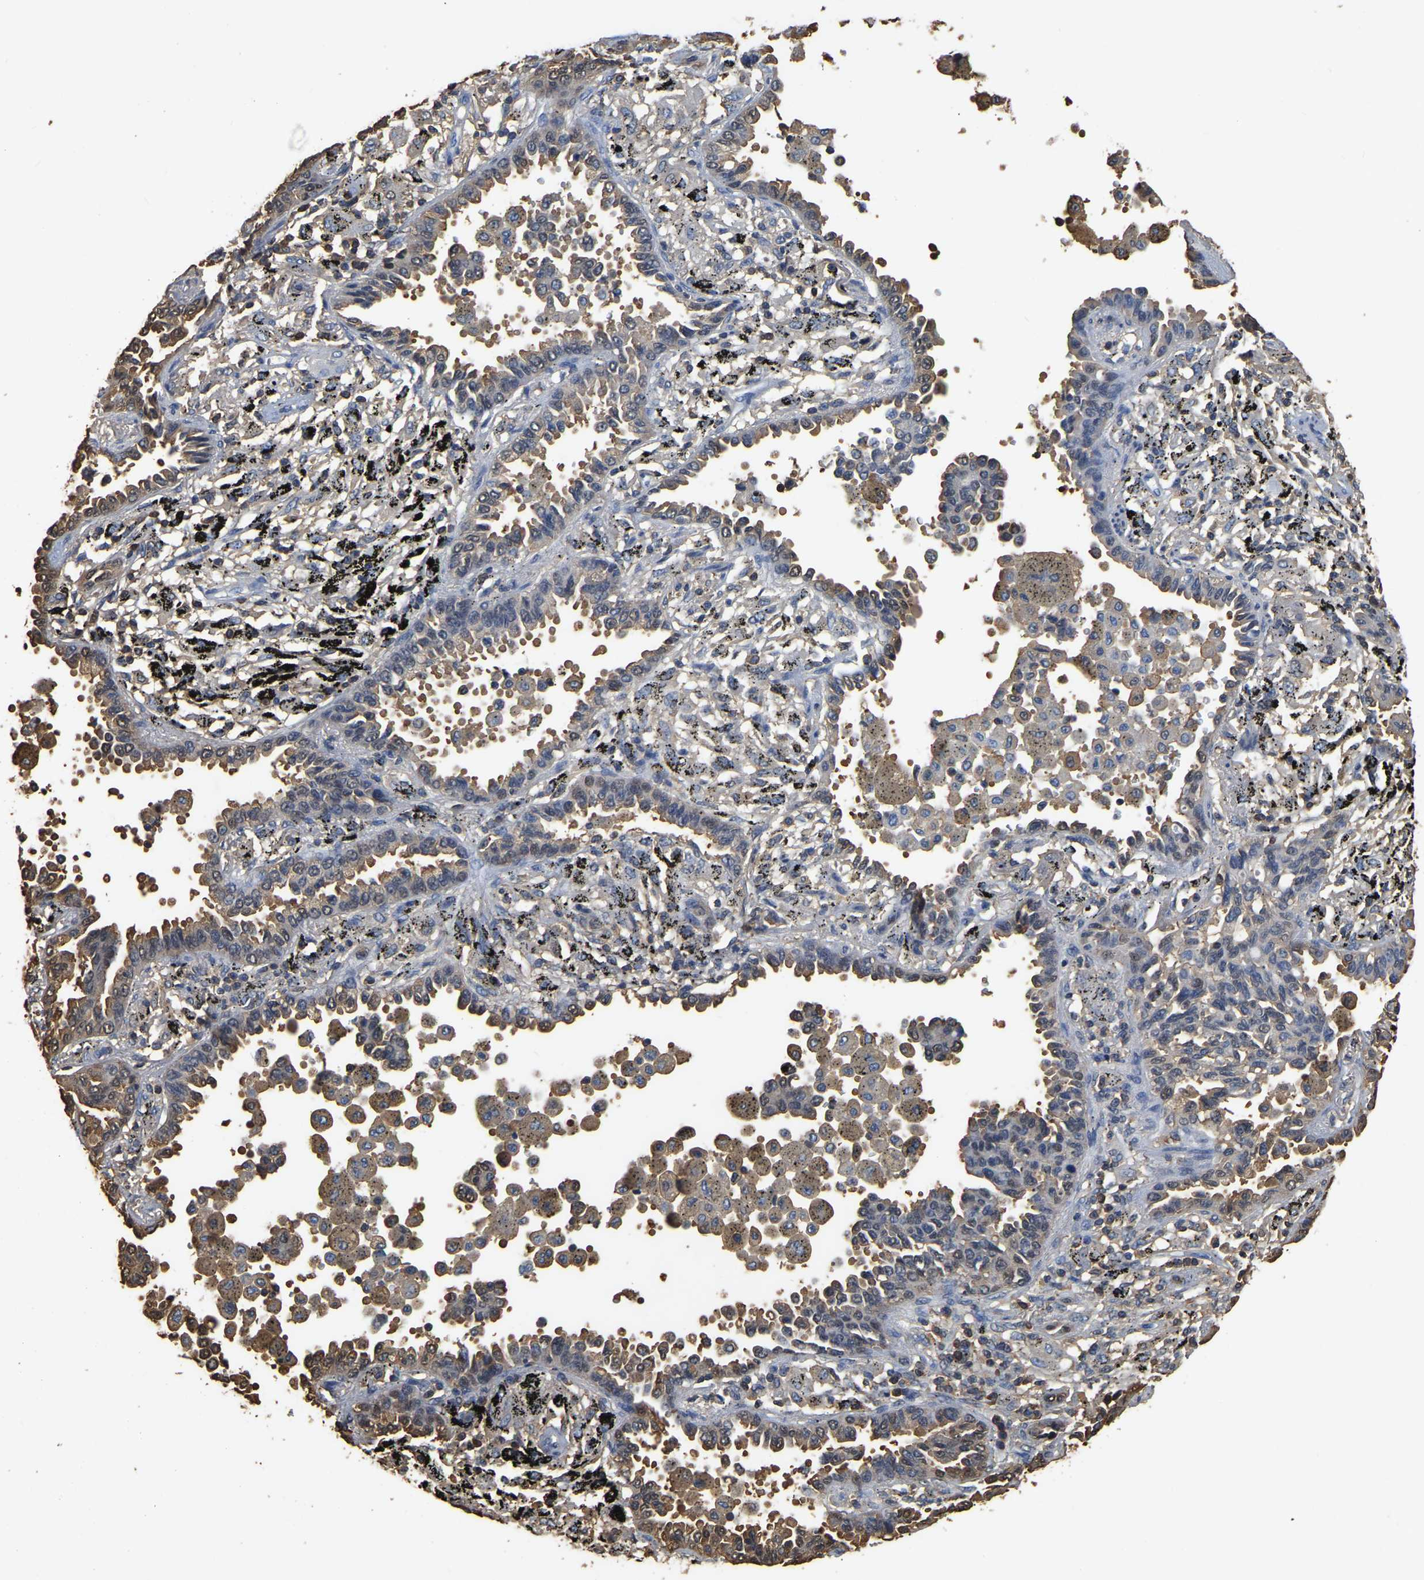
{"staining": {"intensity": "moderate", "quantity": "25%-75%", "location": "cytoplasmic/membranous"}, "tissue": "lung cancer", "cell_type": "Tumor cells", "image_type": "cancer", "snomed": [{"axis": "morphology", "description": "Normal tissue, NOS"}, {"axis": "morphology", "description": "Adenocarcinoma, NOS"}, {"axis": "topography", "description": "Lung"}], "caption": "Lung cancer stained with a protein marker demonstrates moderate staining in tumor cells.", "gene": "LDHB", "patient": {"sex": "male", "age": 59}}